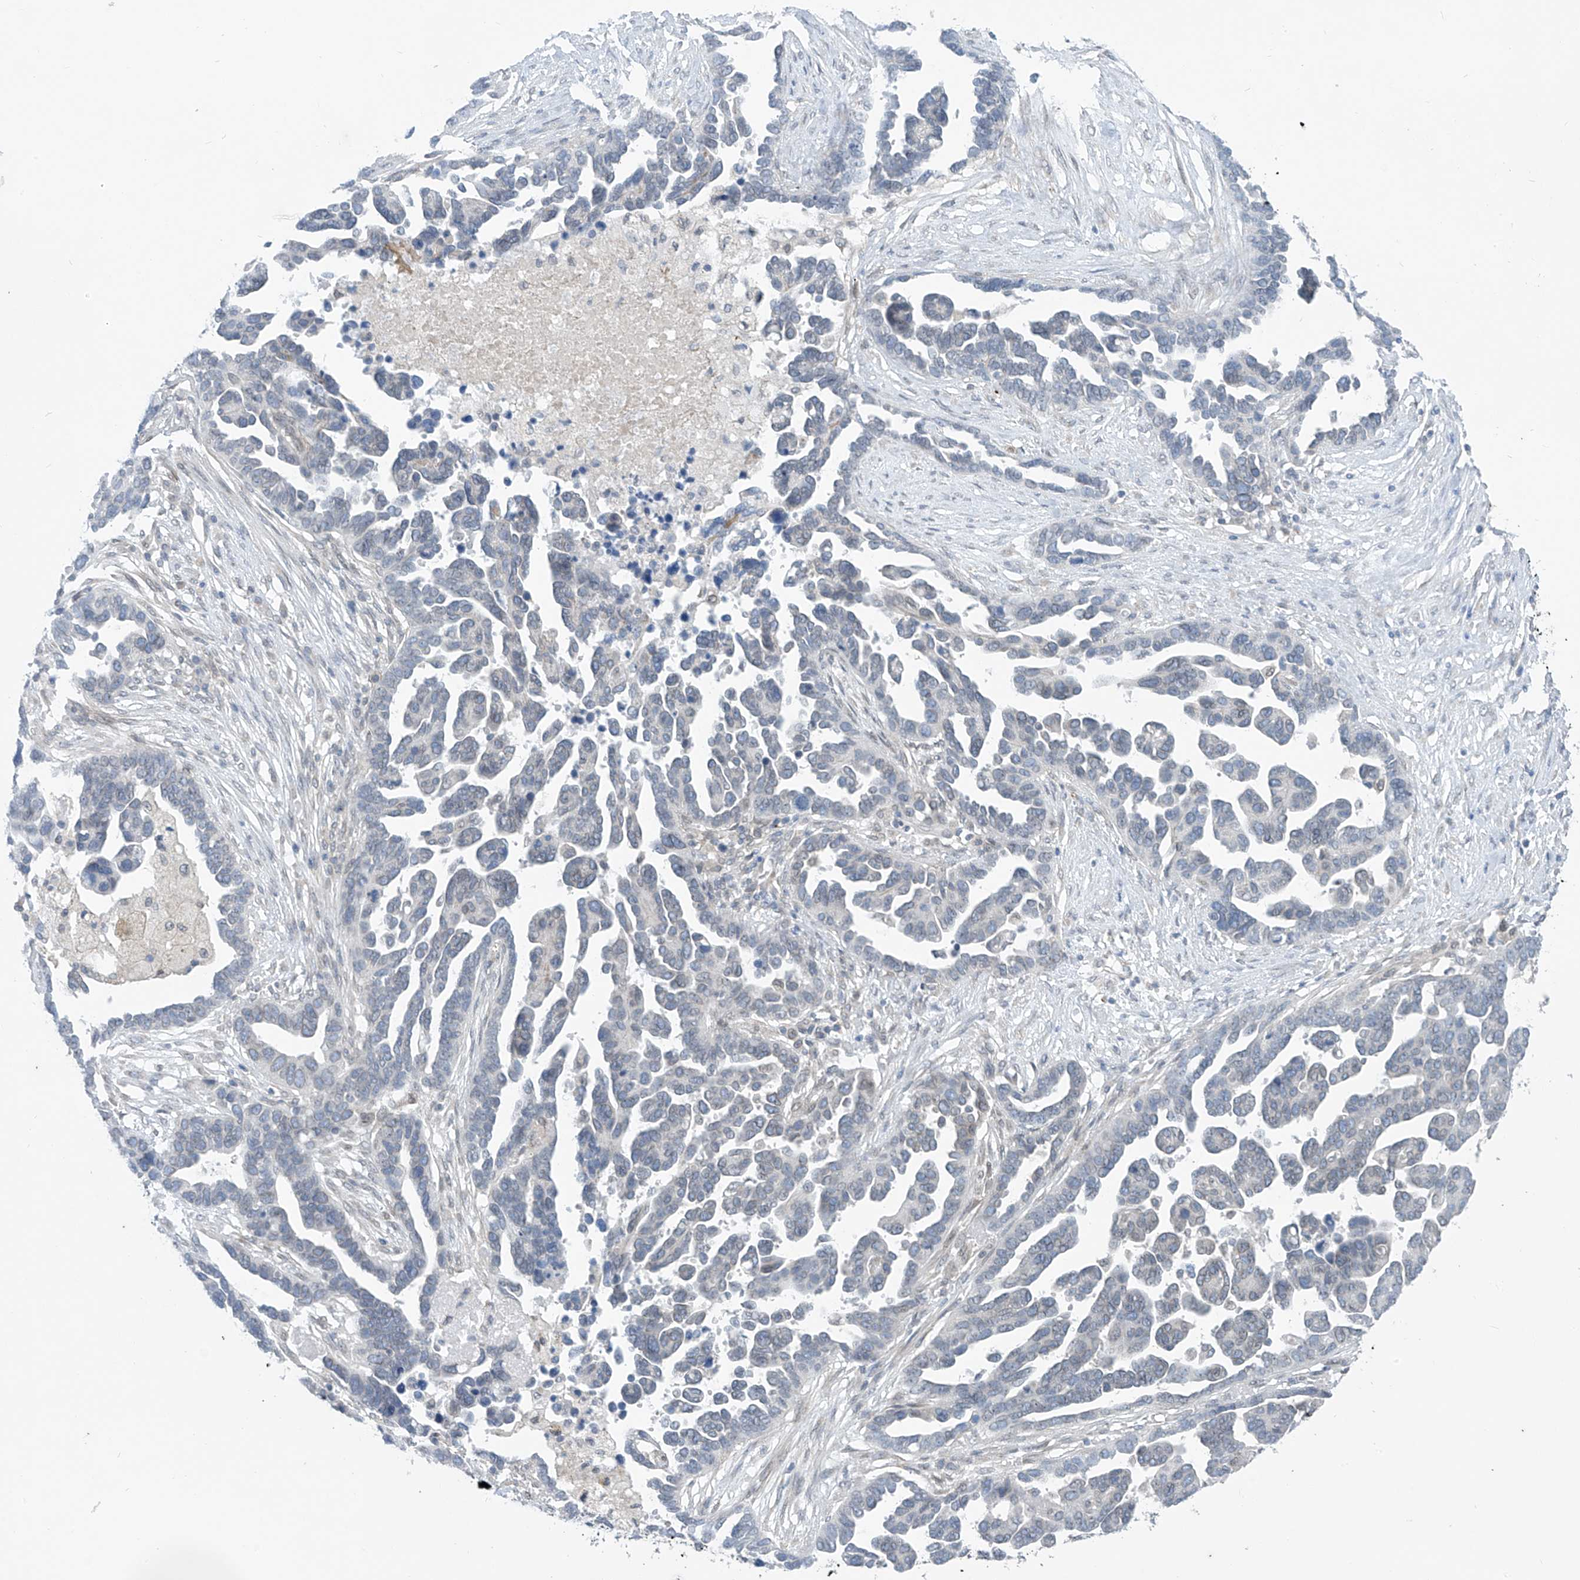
{"staining": {"intensity": "negative", "quantity": "none", "location": "none"}, "tissue": "ovarian cancer", "cell_type": "Tumor cells", "image_type": "cancer", "snomed": [{"axis": "morphology", "description": "Cystadenocarcinoma, serous, NOS"}, {"axis": "topography", "description": "Ovary"}], "caption": "Tumor cells are negative for brown protein staining in ovarian cancer.", "gene": "KRTAP25-1", "patient": {"sex": "female", "age": 54}}